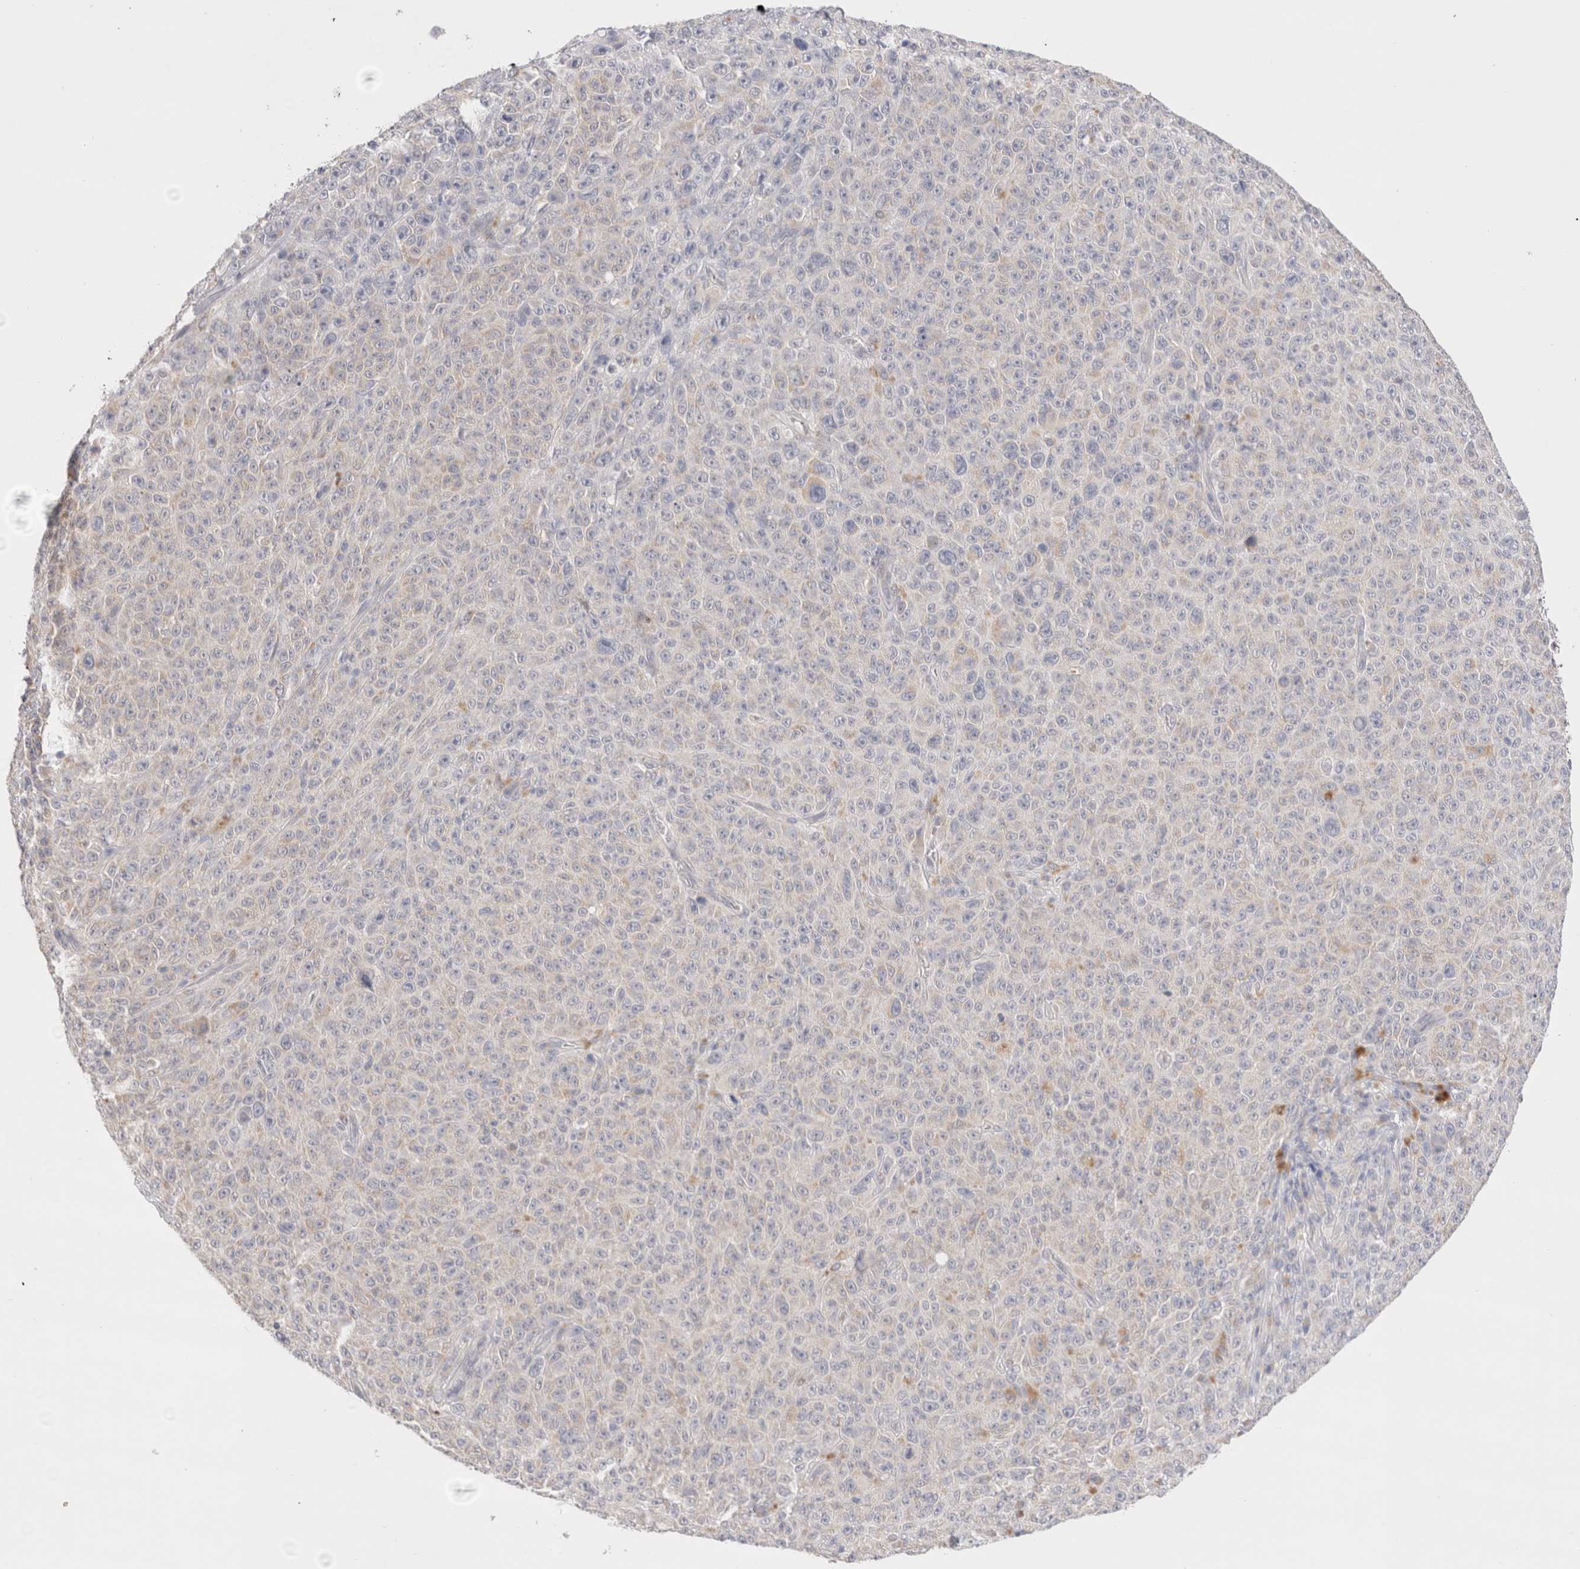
{"staining": {"intensity": "negative", "quantity": "none", "location": "none"}, "tissue": "melanoma", "cell_type": "Tumor cells", "image_type": "cancer", "snomed": [{"axis": "morphology", "description": "Malignant melanoma, NOS"}, {"axis": "topography", "description": "Skin"}], "caption": "Human malignant melanoma stained for a protein using IHC displays no expression in tumor cells.", "gene": "SPATA20", "patient": {"sex": "female", "age": 82}}